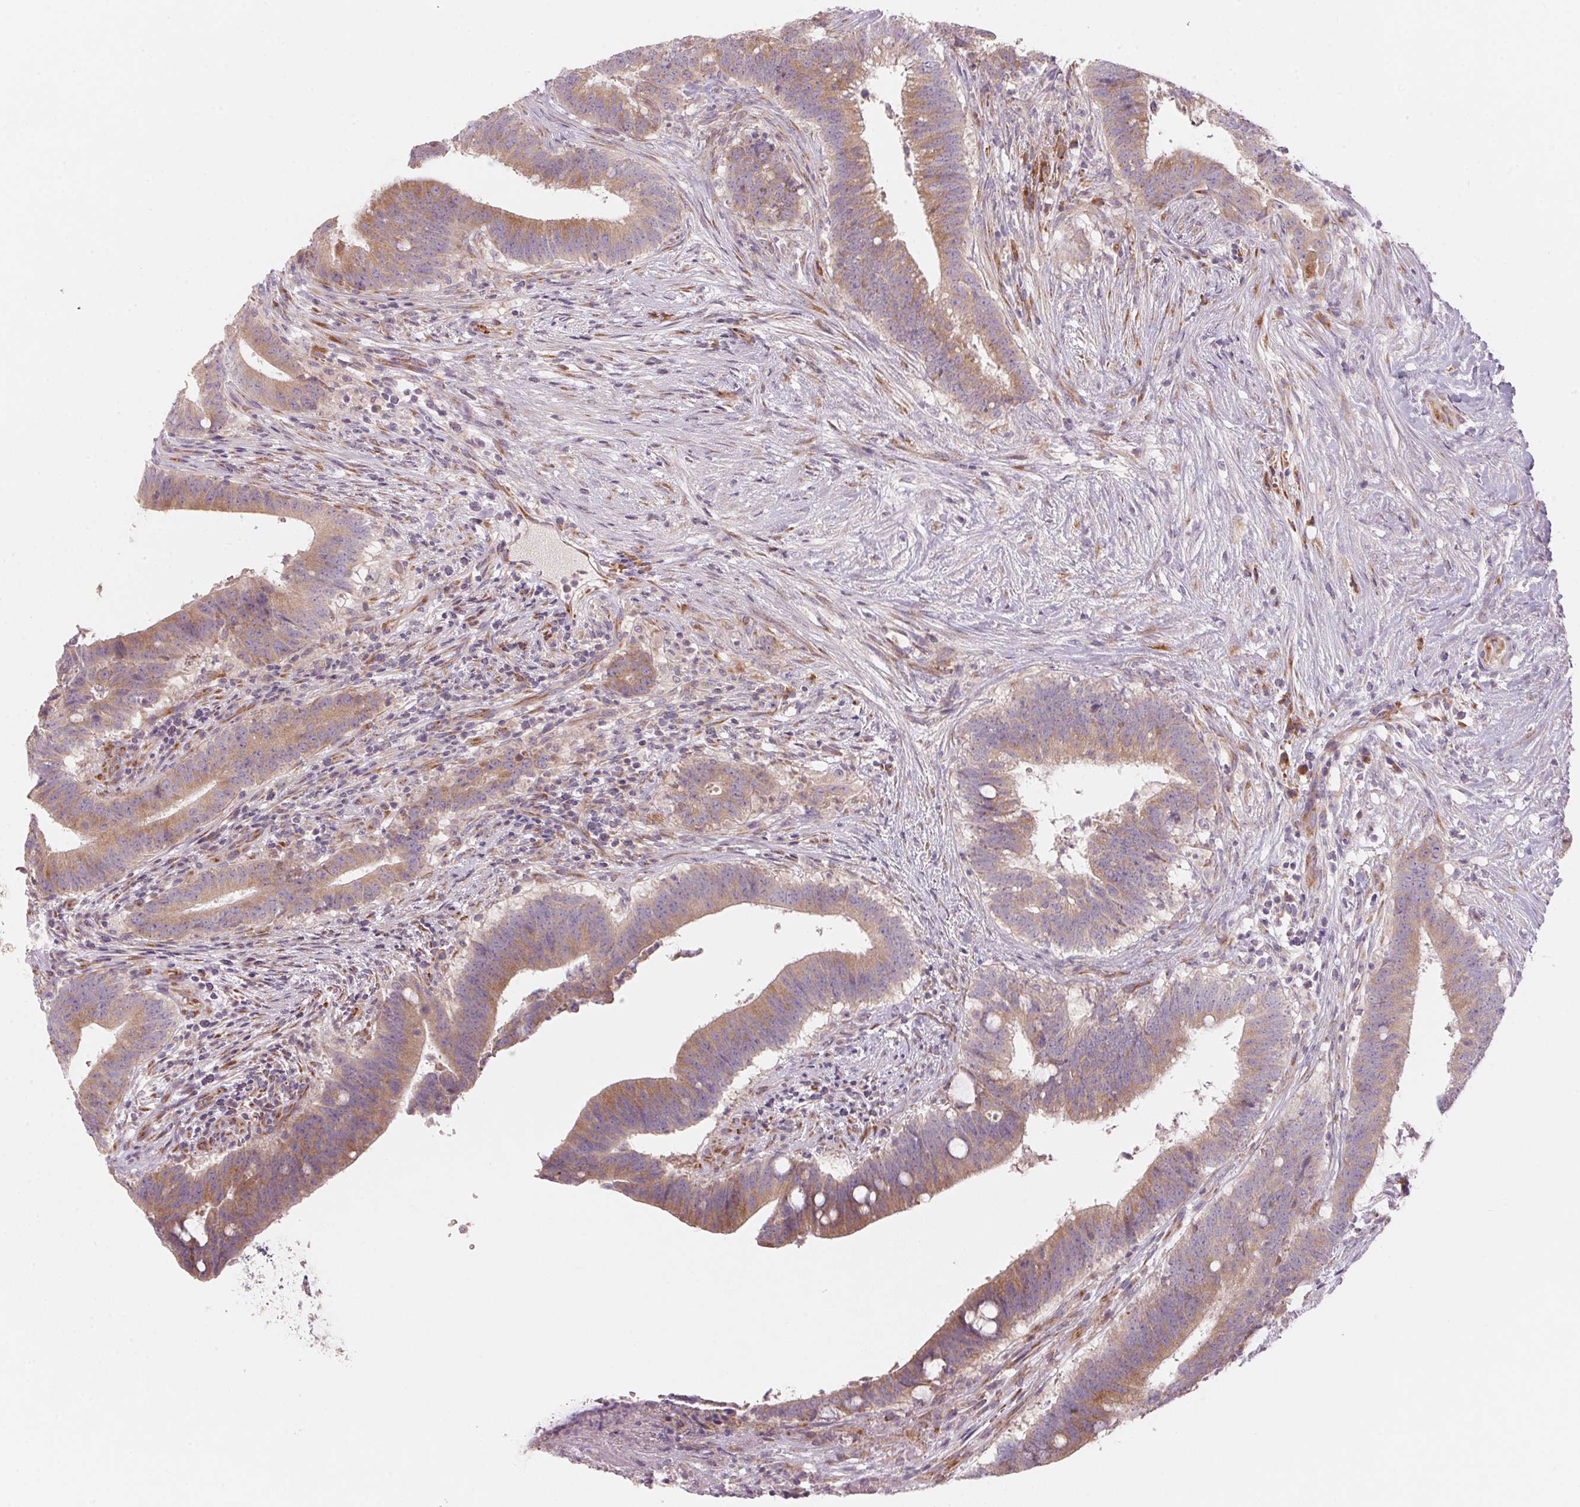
{"staining": {"intensity": "moderate", "quantity": ">75%", "location": "cytoplasmic/membranous"}, "tissue": "colorectal cancer", "cell_type": "Tumor cells", "image_type": "cancer", "snomed": [{"axis": "morphology", "description": "Adenocarcinoma, NOS"}, {"axis": "topography", "description": "Colon"}], "caption": "High-magnification brightfield microscopy of colorectal adenocarcinoma stained with DAB (3,3'-diaminobenzidine) (brown) and counterstained with hematoxylin (blue). tumor cells exhibit moderate cytoplasmic/membranous positivity is appreciated in about>75% of cells.", "gene": "BLOC1S2", "patient": {"sex": "female", "age": 43}}